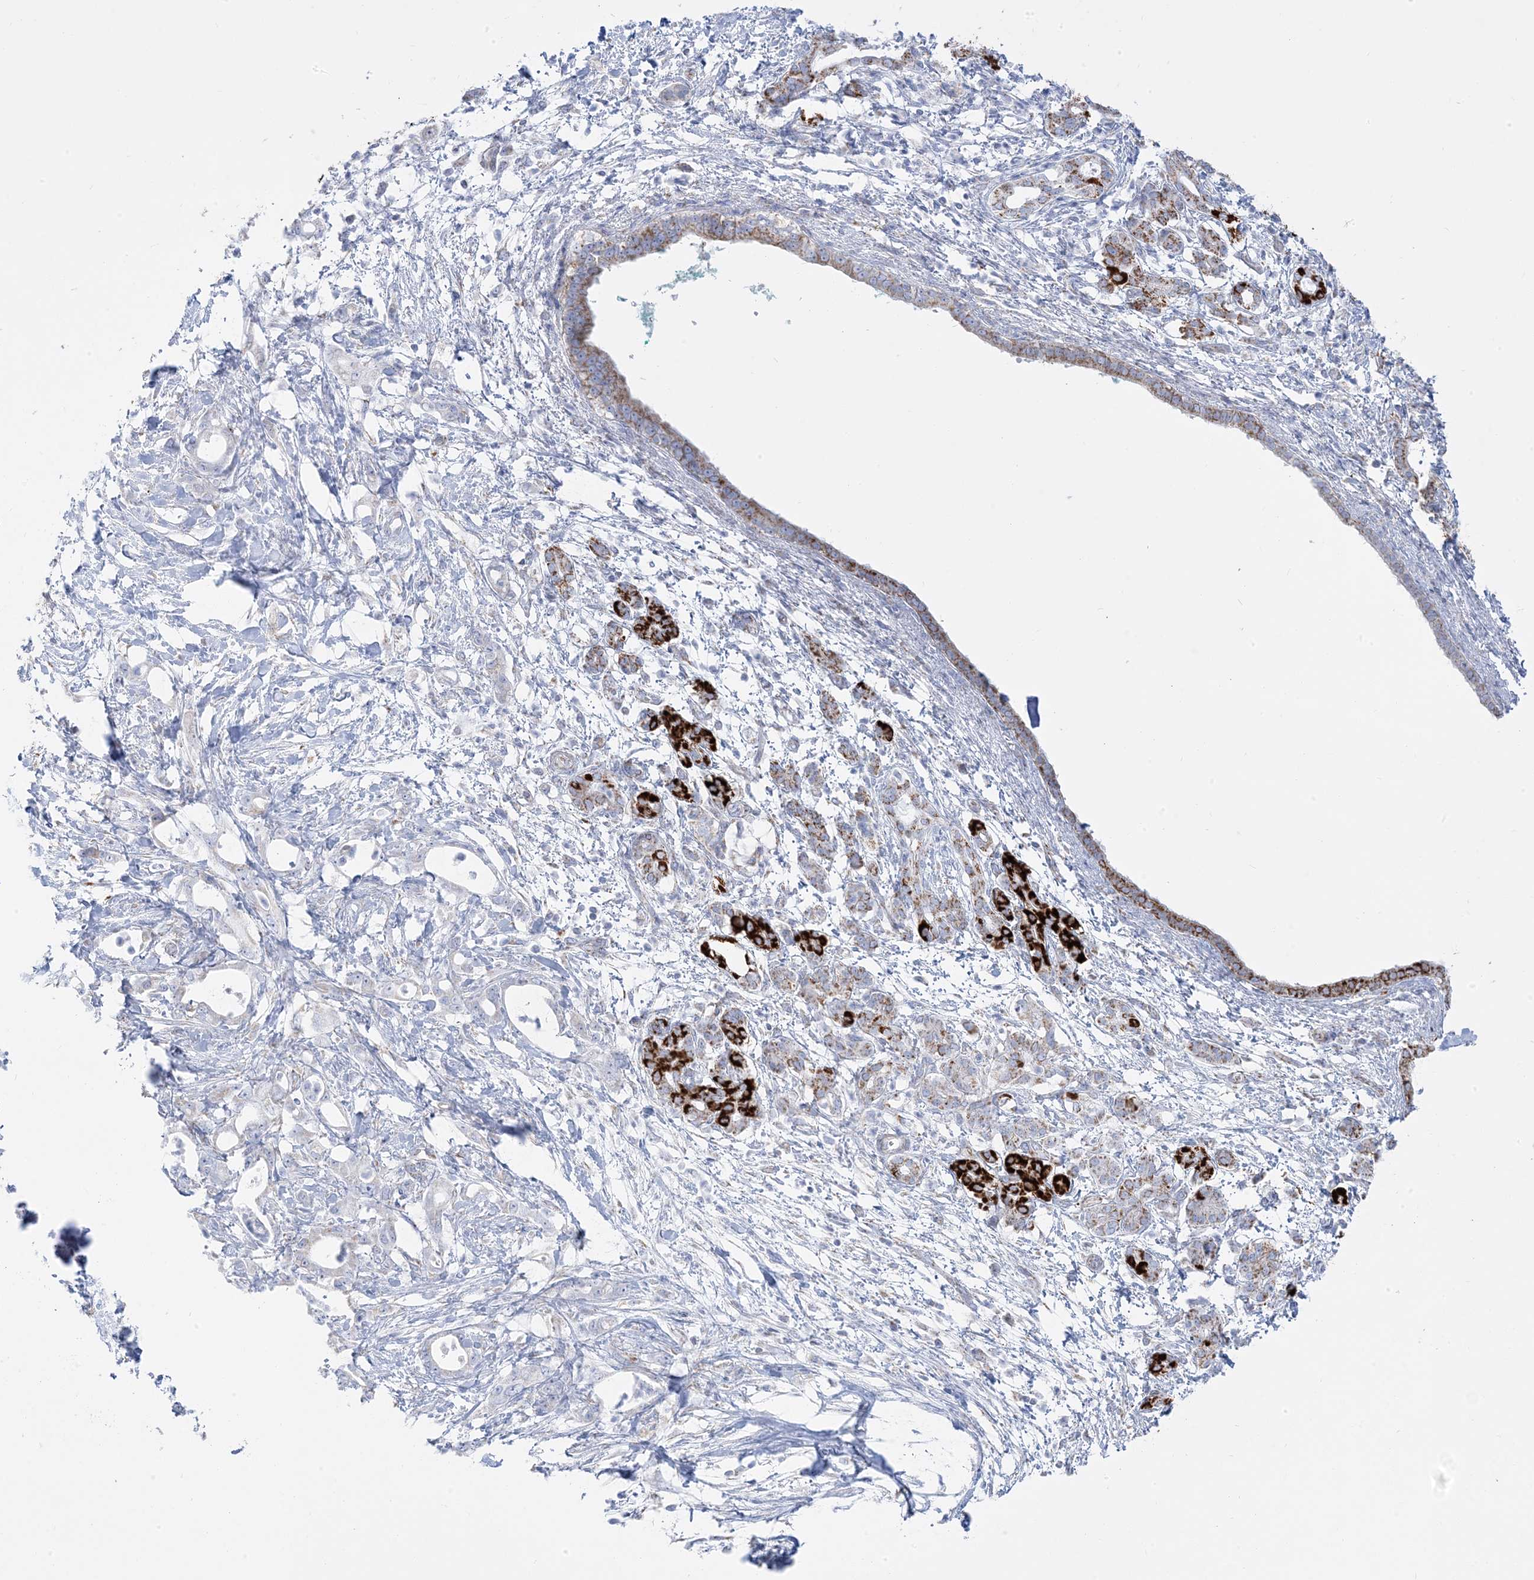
{"staining": {"intensity": "strong", "quantity": "<25%", "location": "cytoplasmic/membranous"}, "tissue": "pancreatic cancer", "cell_type": "Tumor cells", "image_type": "cancer", "snomed": [{"axis": "morphology", "description": "Adenocarcinoma, NOS"}, {"axis": "topography", "description": "Pancreas"}], "caption": "An image of pancreatic cancer stained for a protein shows strong cytoplasmic/membranous brown staining in tumor cells.", "gene": "PCCB", "patient": {"sex": "female", "age": 55}}